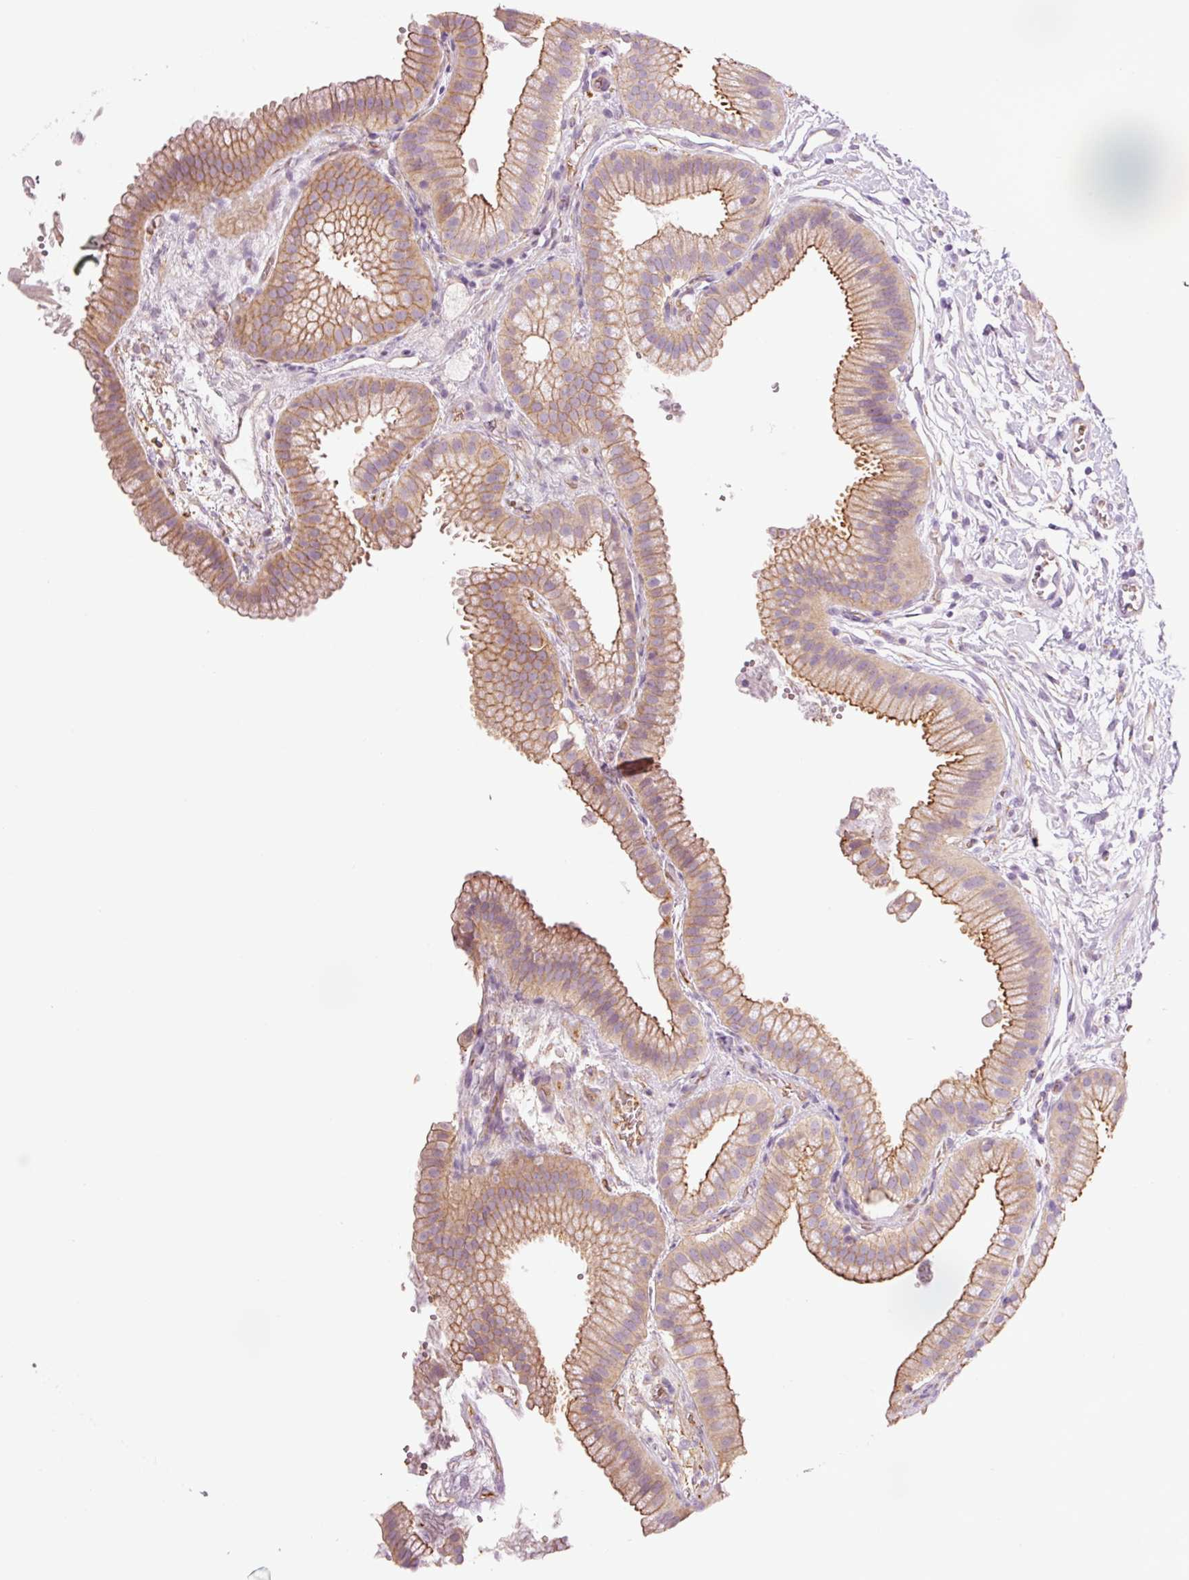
{"staining": {"intensity": "moderate", "quantity": ">75%", "location": "cytoplasmic/membranous"}, "tissue": "gallbladder", "cell_type": "Glandular cells", "image_type": "normal", "snomed": [{"axis": "morphology", "description": "Normal tissue, NOS"}, {"axis": "topography", "description": "Gallbladder"}], "caption": "Immunohistochemistry of unremarkable human gallbladder reveals medium levels of moderate cytoplasmic/membranous positivity in approximately >75% of glandular cells.", "gene": "HSPA4L", "patient": {"sex": "female", "age": 63}}